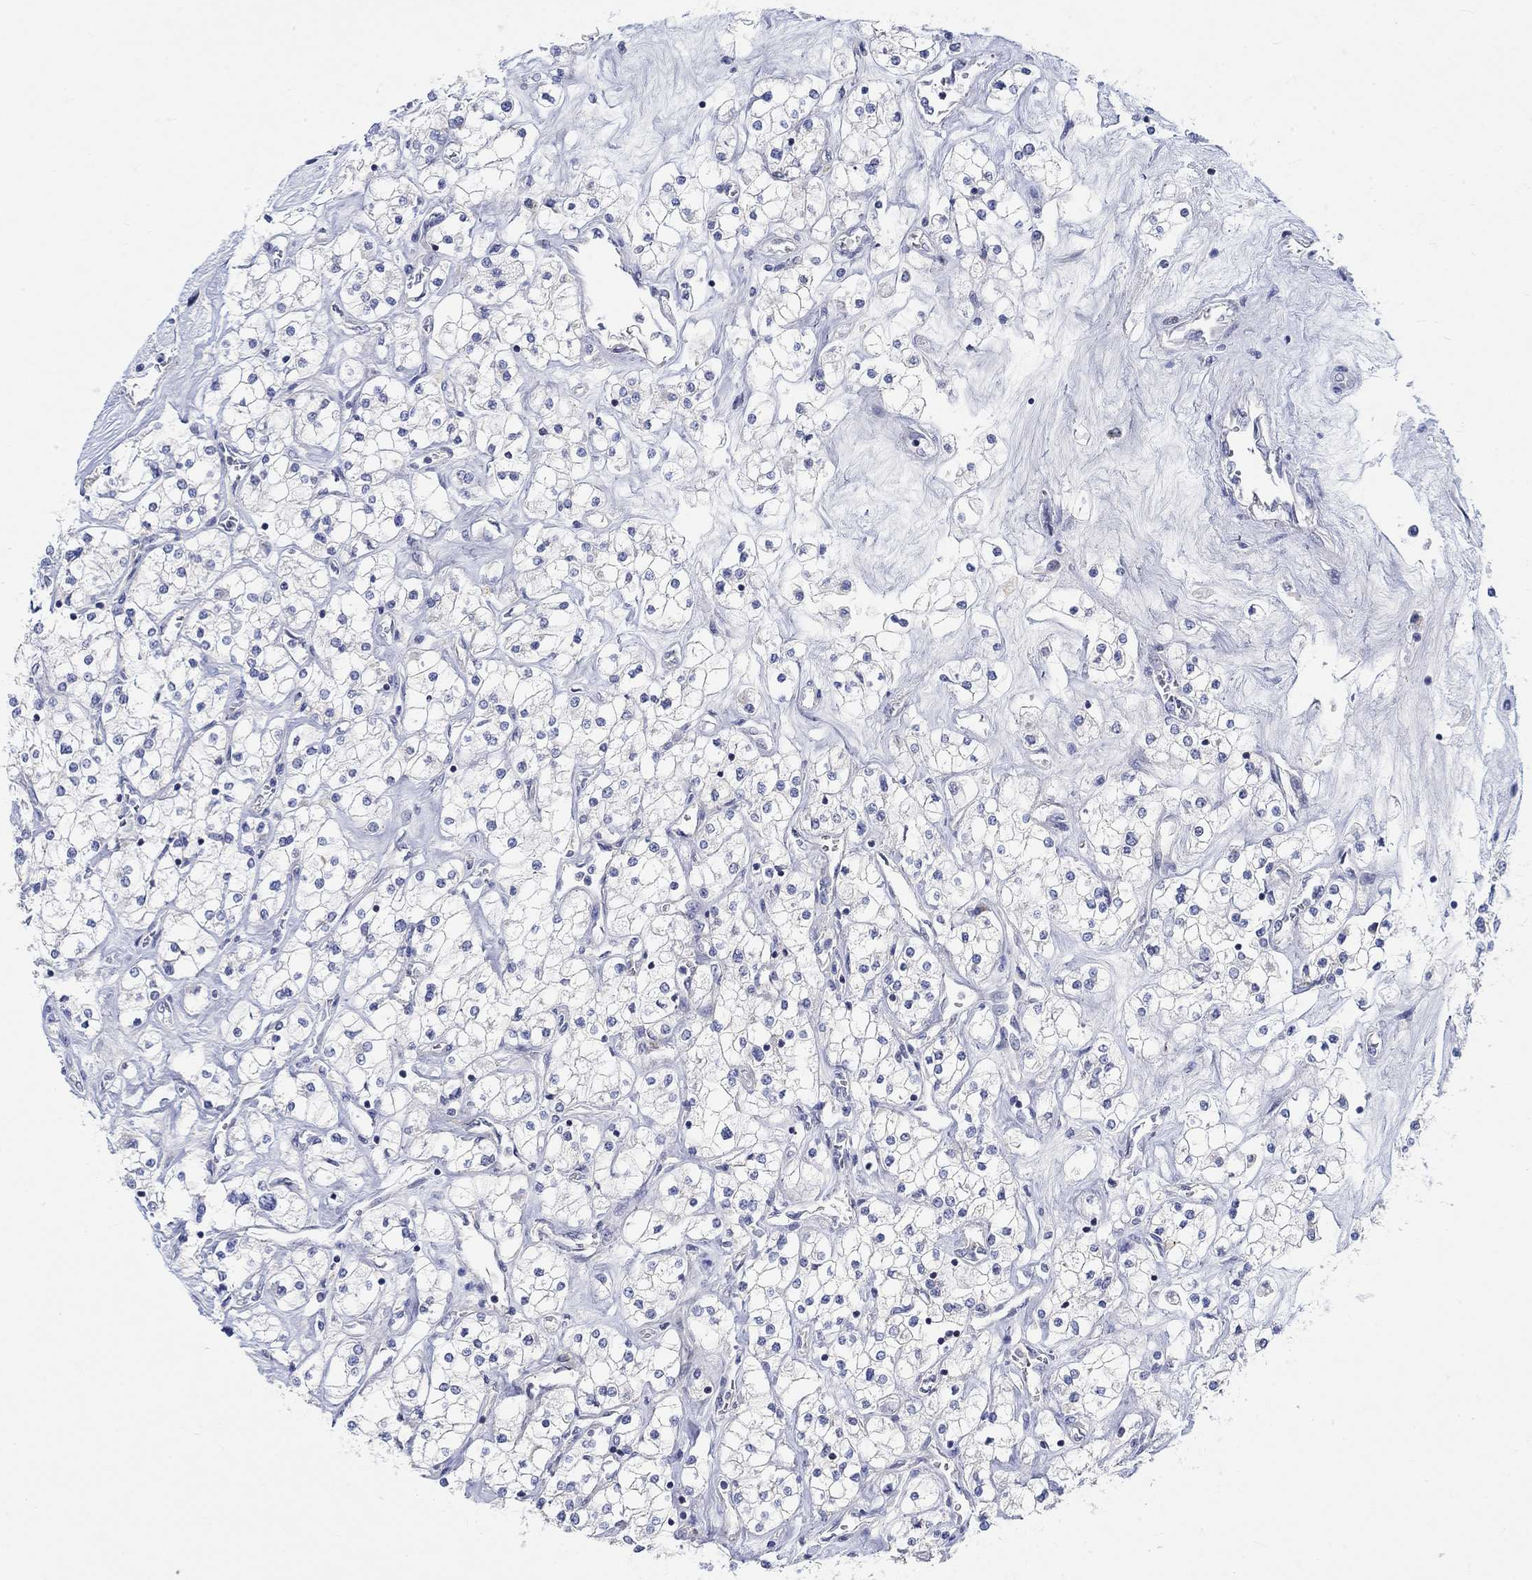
{"staining": {"intensity": "negative", "quantity": "none", "location": "none"}, "tissue": "renal cancer", "cell_type": "Tumor cells", "image_type": "cancer", "snomed": [{"axis": "morphology", "description": "Adenocarcinoma, NOS"}, {"axis": "topography", "description": "Kidney"}], "caption": "Renal cancer (adenocarcinoma) was stained to show a protein in brown. There is no significant expression in tumor cells. (Brightfield microscopy of DAB IHC at high magnification).", "gene": "NAV3", "patient": {"sex": "male", "age": 80}}